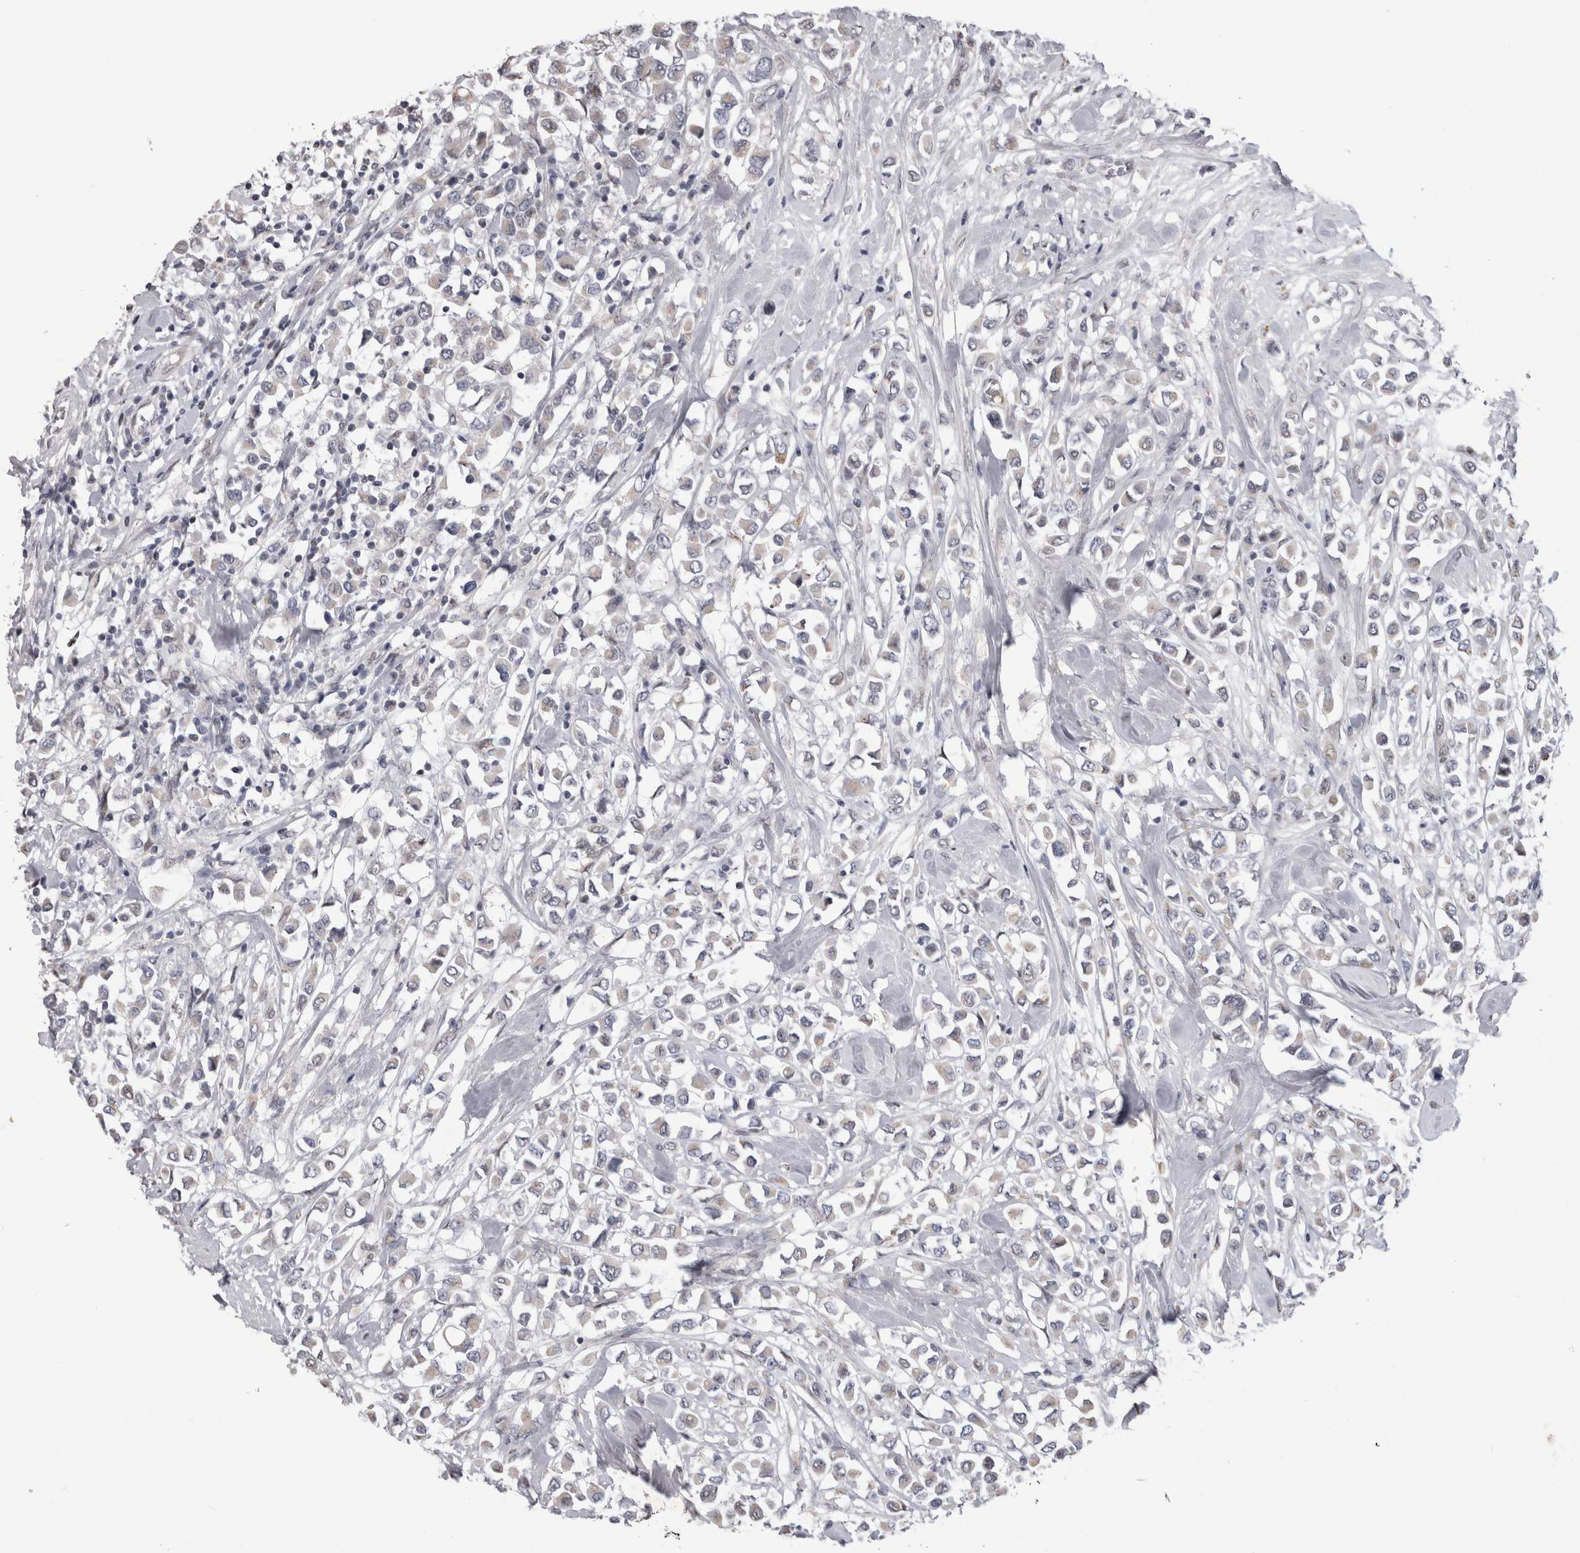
{"staining": {"intensity": "weak", "quantity": "<25%", "location": "cytoplasmic/membranous"}, "tissue": "breast cancer", "cell_type": "Tumor cells", "image_type": "cancer", "snomed": [{"axis": "morphology", "description": "Duct carcinoma"}, {"axis": "topography", "description": "Breast"}], "caption": "Immunohistochemistry histopathology image of human breast cancer stained for a protein (brown), which shows no expression in tumor cells.", "gene": "IFI44", "patient": {"sex": "female", "age": 61}}